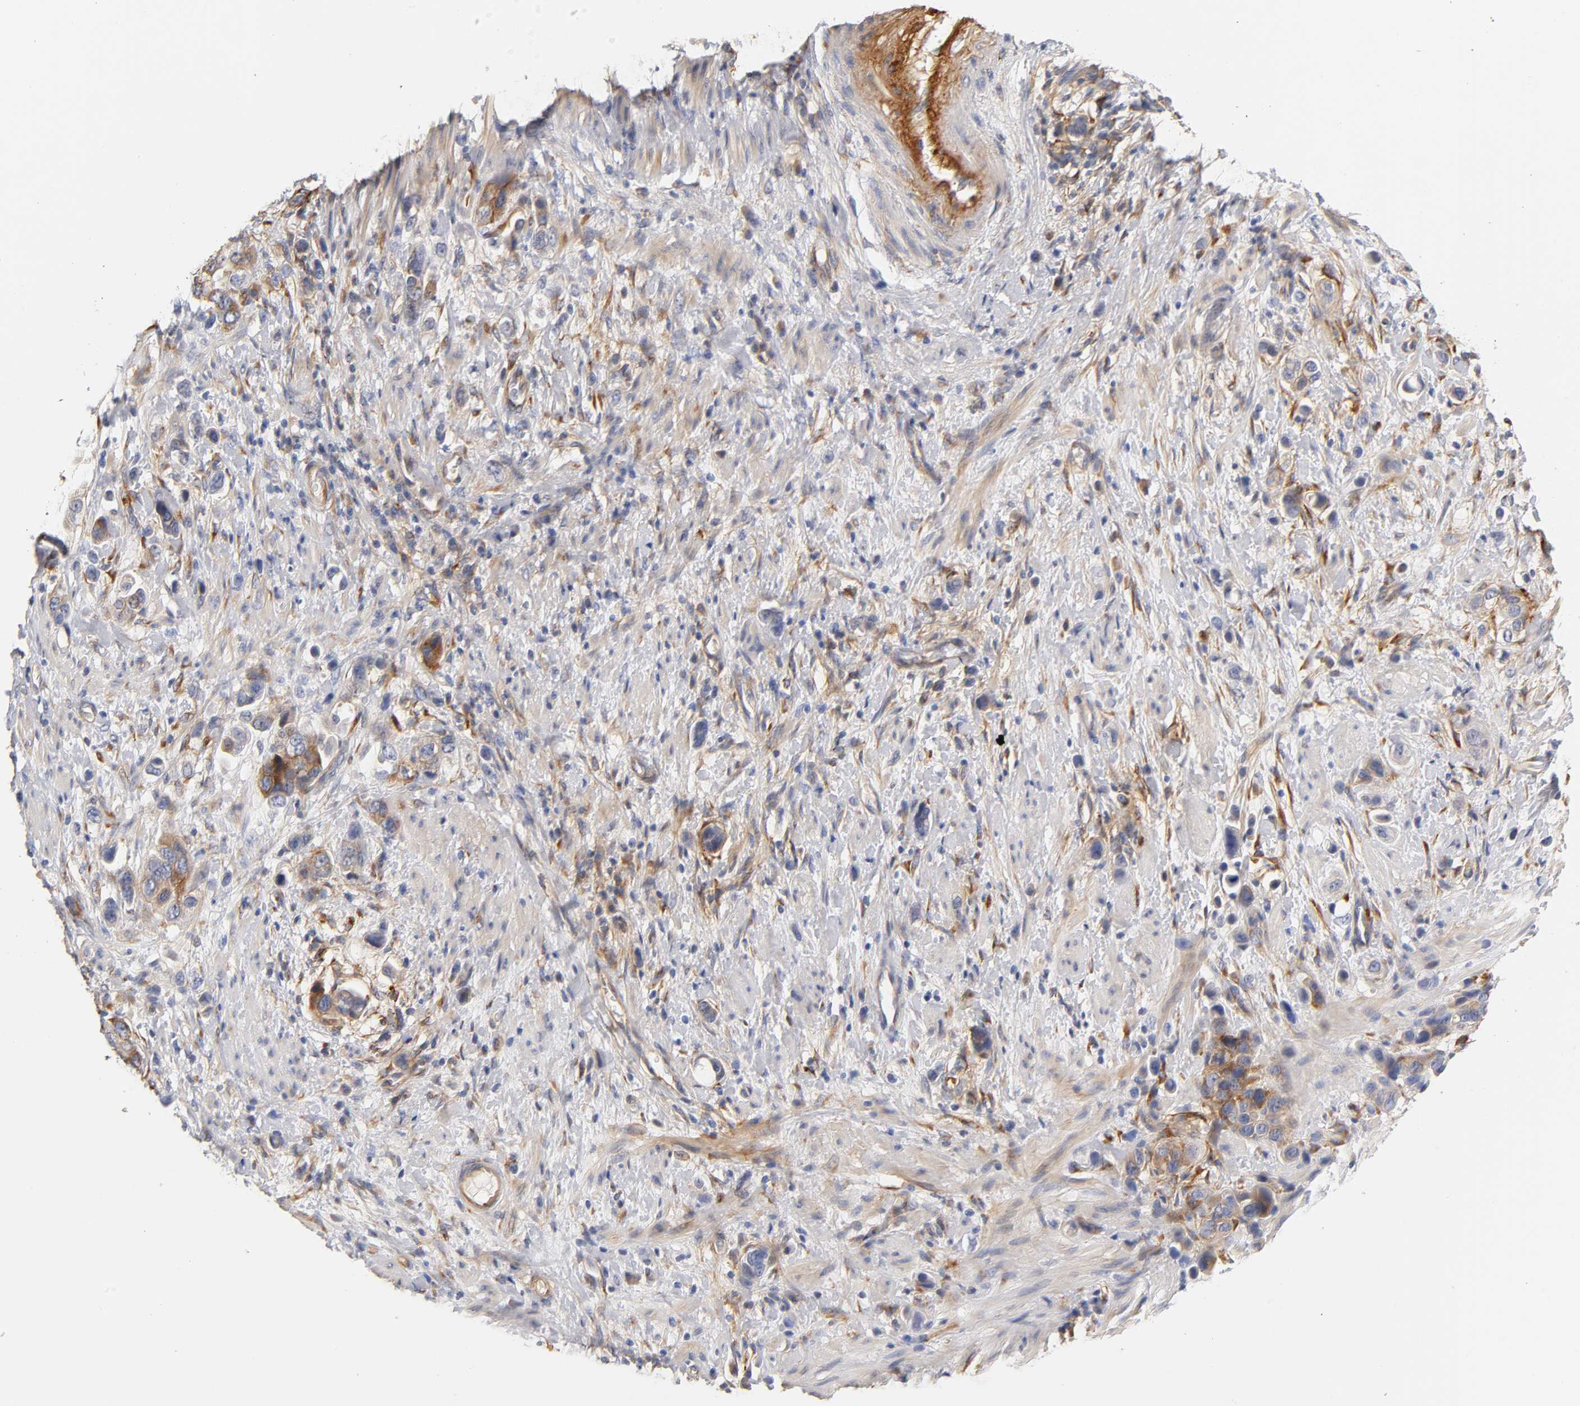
{"staining": {"intensity": "weak", "quantity": "25%-75%", "location": "cytoplasmic/membranous"}, "tissue": "stomach cancer", "cell_type": "Tumor cells", "image_type": "cancer", "snomed": [{"axis": "morphology", "description": "Adenocarcinoma, NOS"}, {"axis": "topography", "description": "Stomach, lower"}], "caption": "Stomach adenocarcinoma stained for a protein (brown) demonstrates weak cytoplasmic/membranous positive staining in approximately 25%-75% of tumor cells.", "gene": "LAMB1", "patient": {"sex": "female", "age": 93}}